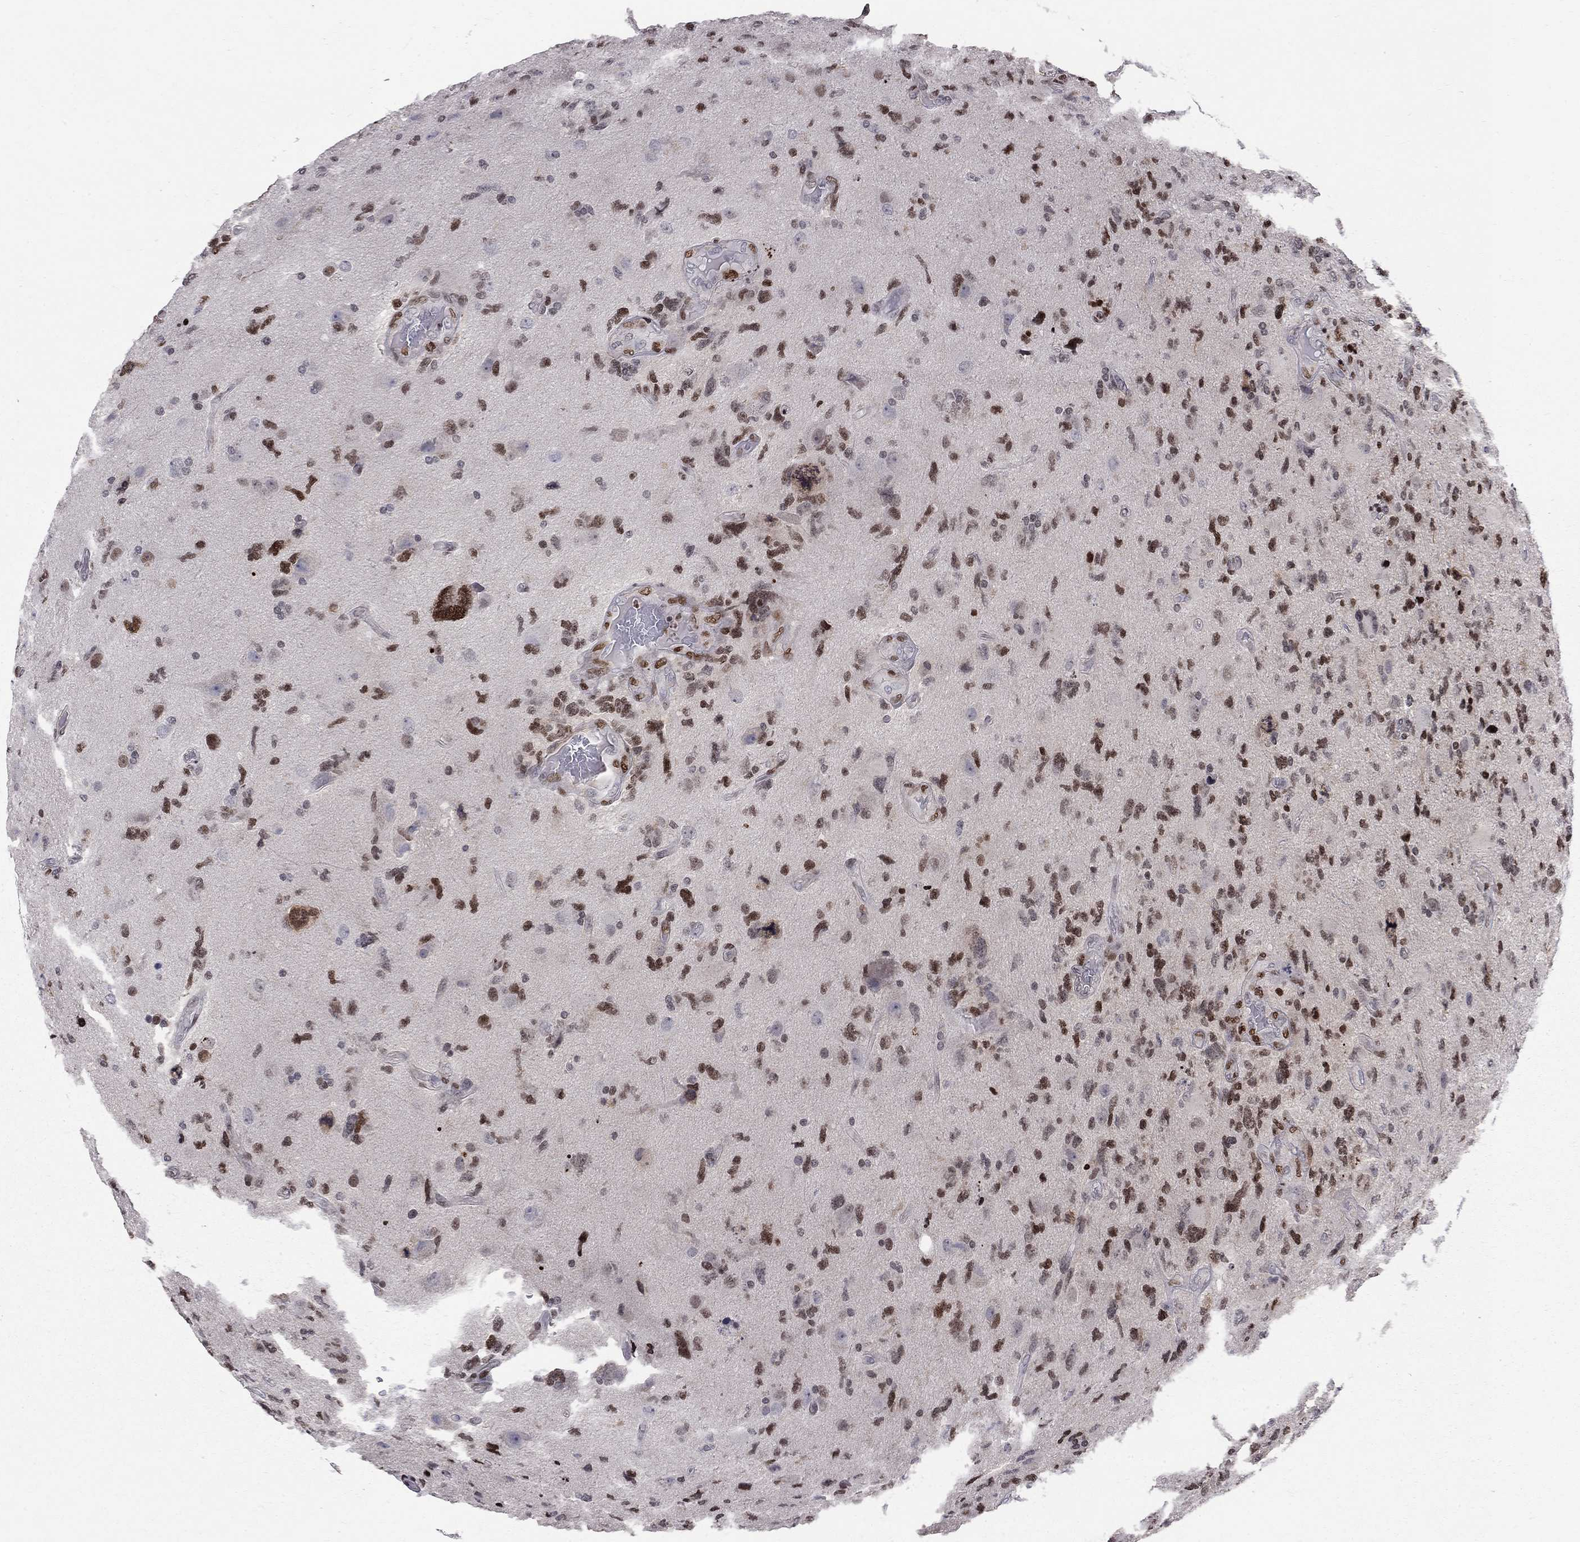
{"staining": {"intensity": "strong", "quantity": "<25%", "location": "nuclear"}, "tissue": "glioma", "cell_type": "Tumor cells", "image_type": "cancer", "snomed": [{"axis": "morphology", "description": "Glioma, malignant, High grade"}, {"axis": "topography", "description": "Cerebral cortex"}], "caption": "DAB (3,3'-diaminobenzidine) immunohistochemical staining of human glioma exhibits strong nuclear protein expression in approximately <25% of tumor cells.", "gene": "RNASEH2C", "patient": {"sex": "male", "age": 70}}